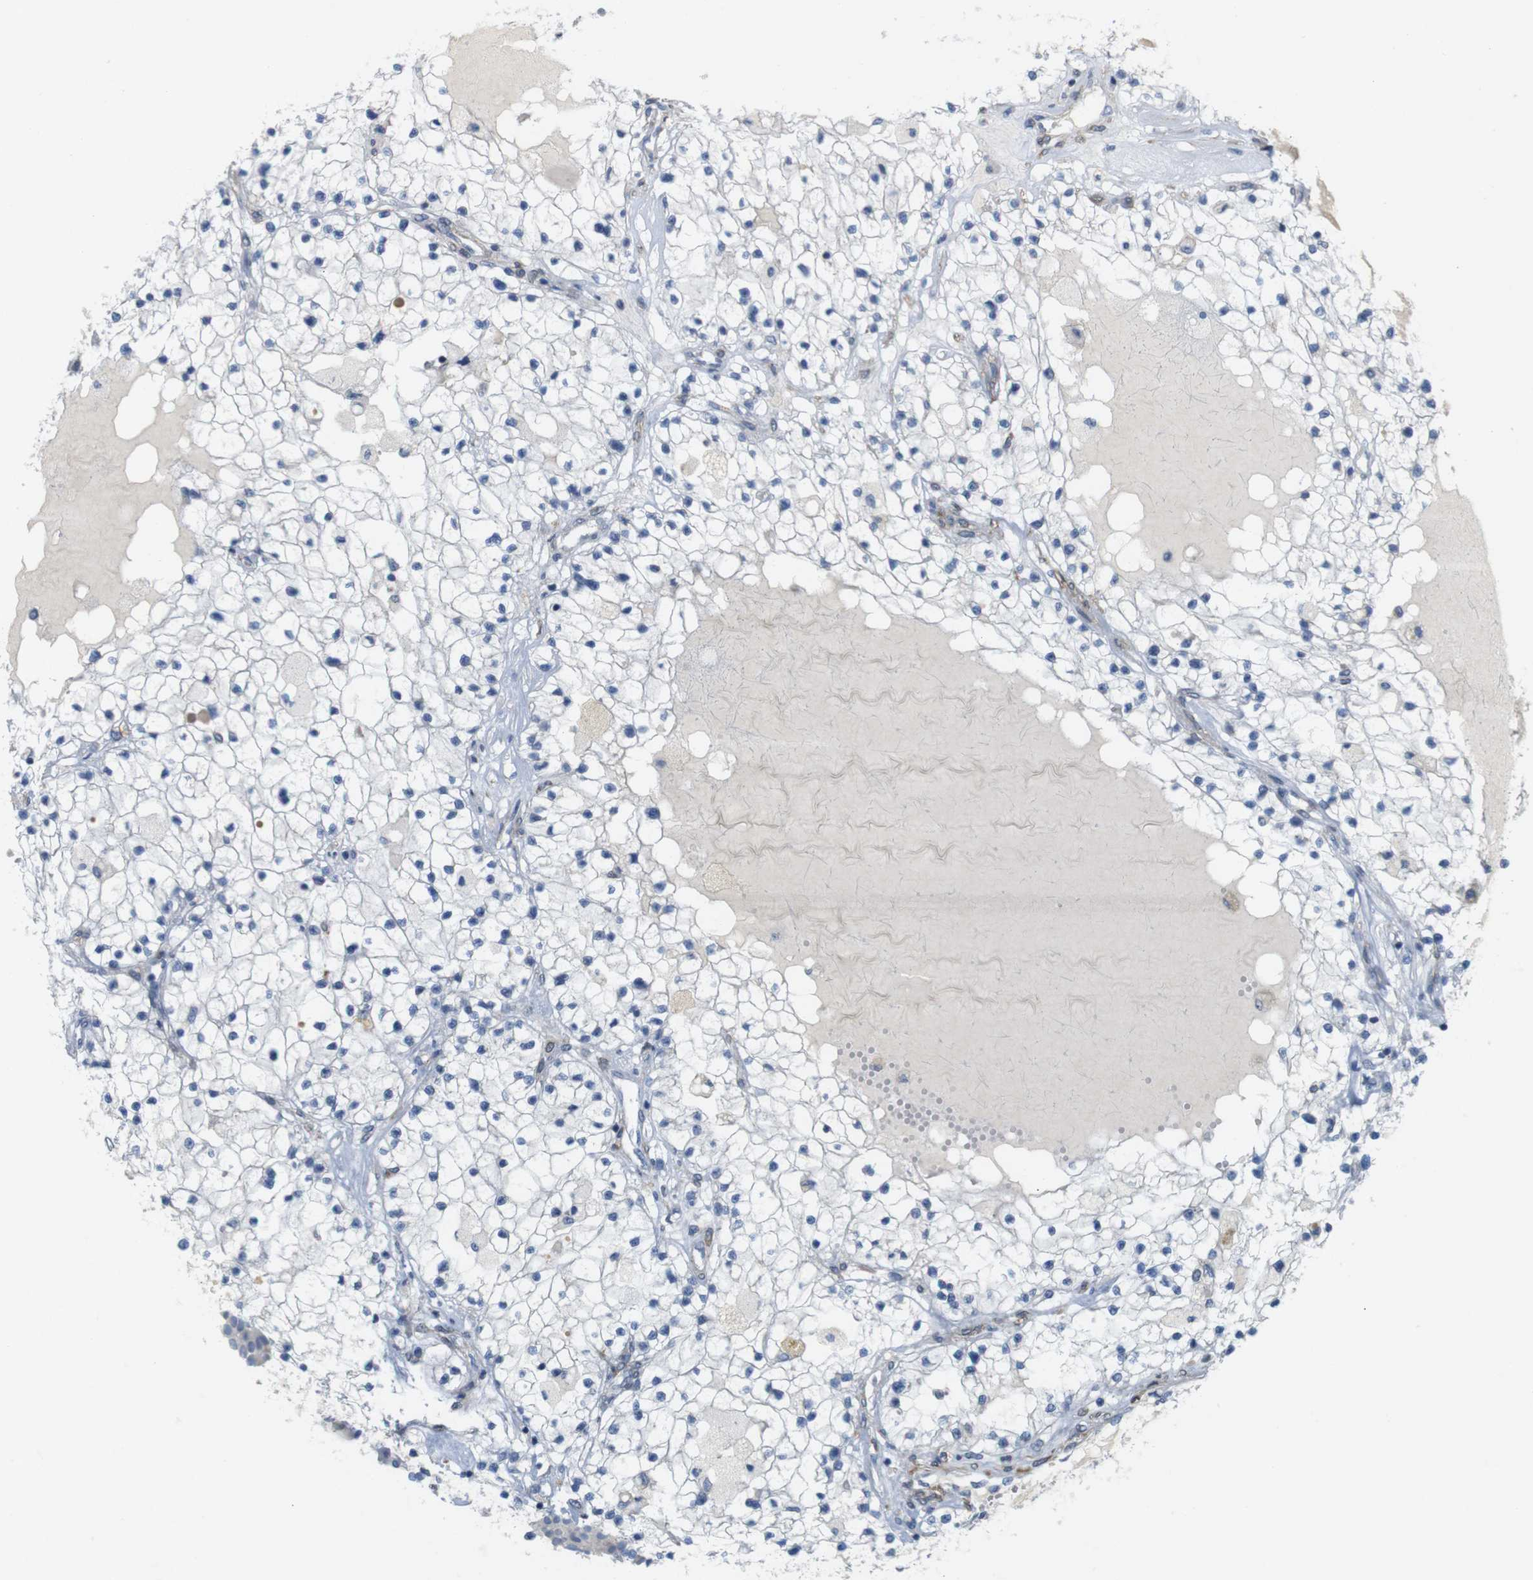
{"staining": {"intensity": "negative", "quantity": "none", "location": "none"}, "tissue": "renal cancer", "cell_type": "Tumor cells", "image_type": "cancer", "snomed": [{"axis": "morphology", "description": "Adenocarcinoma, NOS"}, {"axis": "topography", "description": "Kidney"}], "caption": "An image of human renal cancer is negative for staining in tumor cells.", "gene": "ITPR1", "patient": {"sex": "male", "age": 68}}